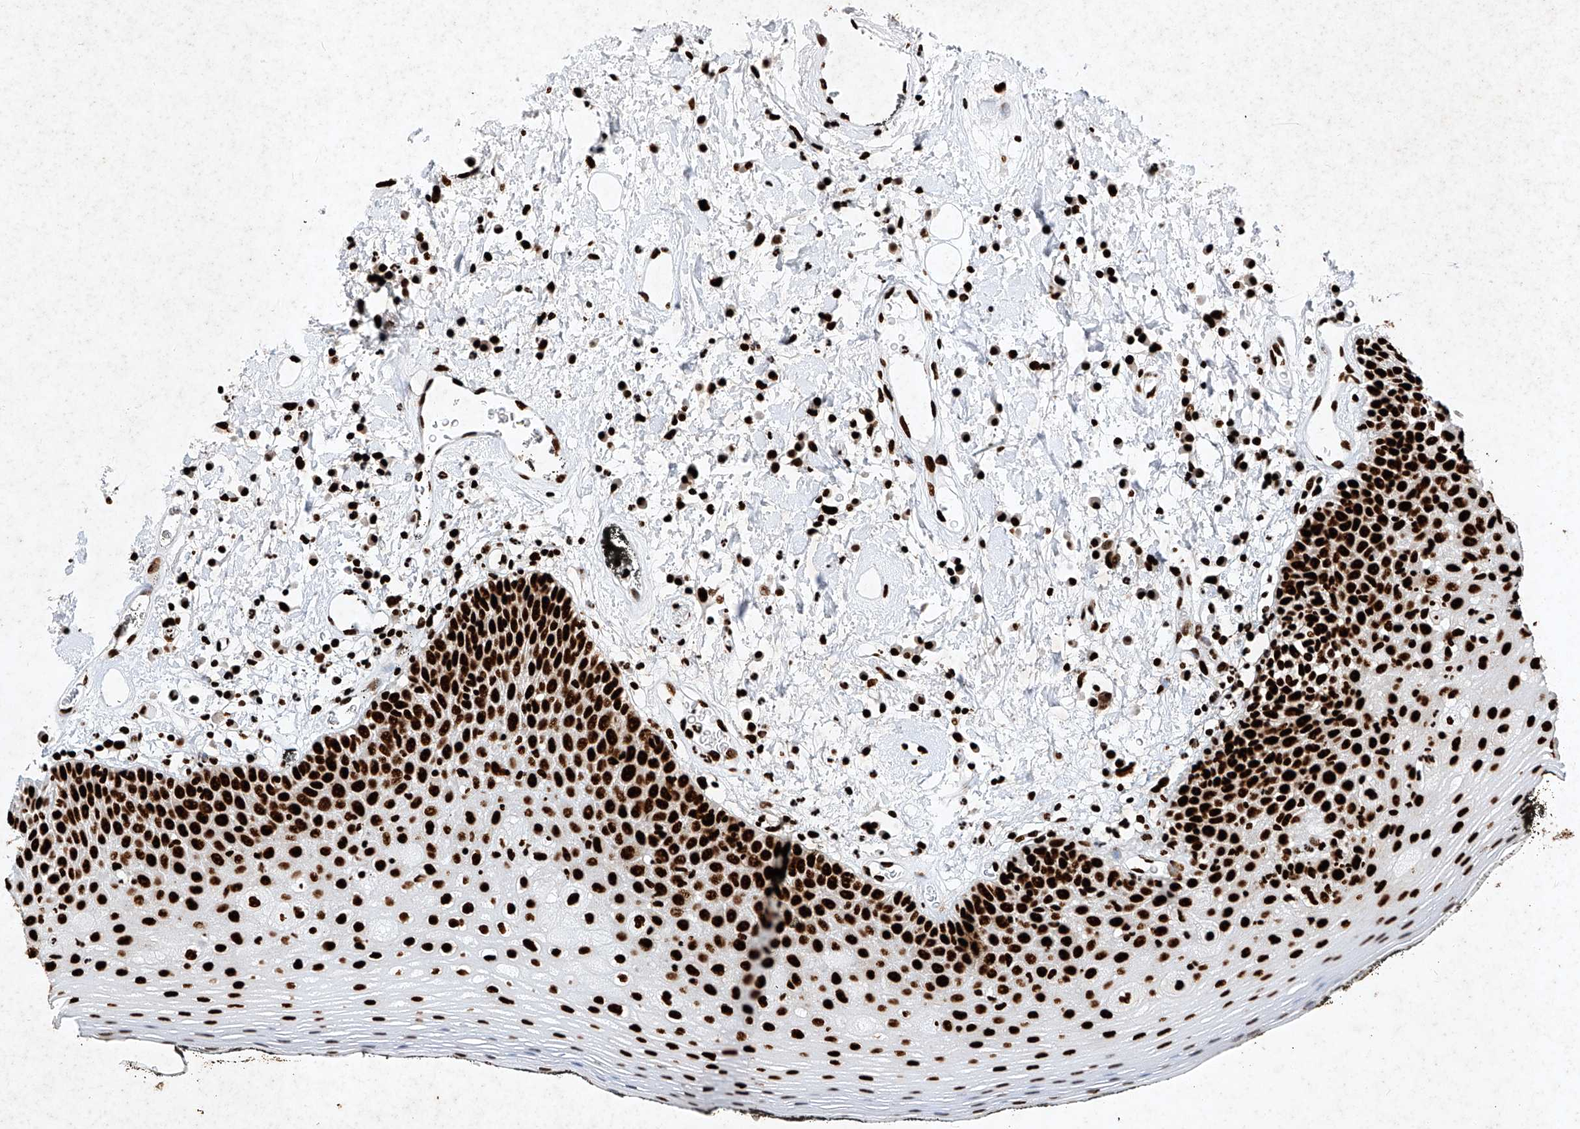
{"staining": {"intensity": "strong", "quantity": ">75%", "location": "nuclear"}, "tissue": "oral mucosa", "cell_type": "Squamous epithelial cells", "image_type": "normal", "snomed": [{"axis": "morphology", "description": "Normal tissue, NOS"}, {"axis": "topography", "description": "Oral tissue"}], "caption": "The photomicrograph exhibits staining of normal oral mucosa, revealing strong nuclear protein expression (brown color) within squamous epithelial cells. Using DAB (3,3'-diaminobenzidine) (brown) and hematoxylin (blue) stains, captured at high magnification using brightfield microscopy.", "gene": "SRSF6", "patient": {"sex": "male", "age": 74}}